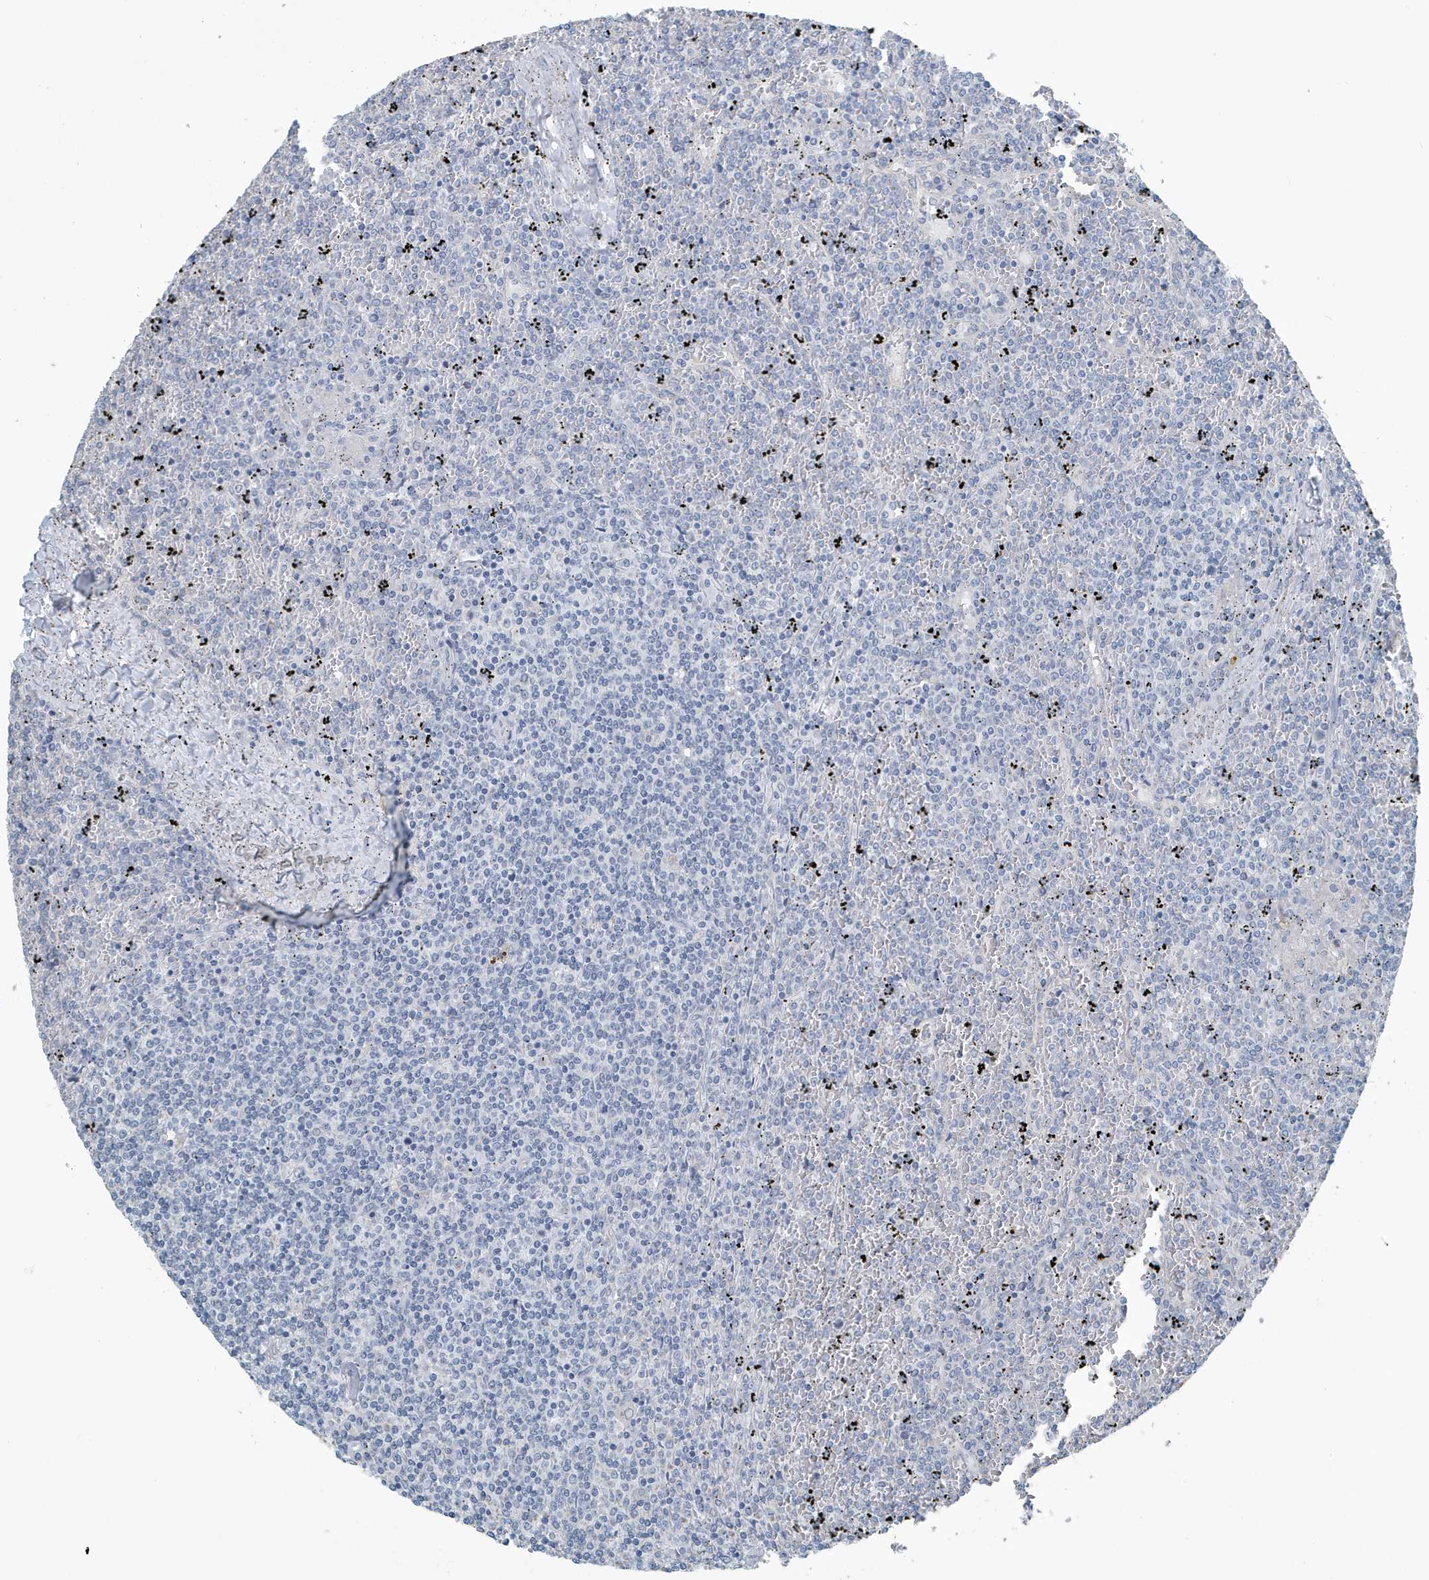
{"staining": {"intensity": "negative", "quantity": "none", "location": "none"}, "tissue": "lymphoma", "cell_type": "Tumor cells", "image_type": "cancer", "snomed": [{"axis": "morphology", "description": "Malignant lymphoma, non-Hodgkin's type, Low grade"}, {"axis": "topography", "description": "Spleen"}], "caption": "DAB (3,3'-diaminobenzidine) immunohistochemical staining of human malignant lymphoma, non-Hodgkin's type (low-grade) displays no significant positivity in tumor cells.", "gene": "UGT2B4", "patient": {"sex": "female", "age": 19}}